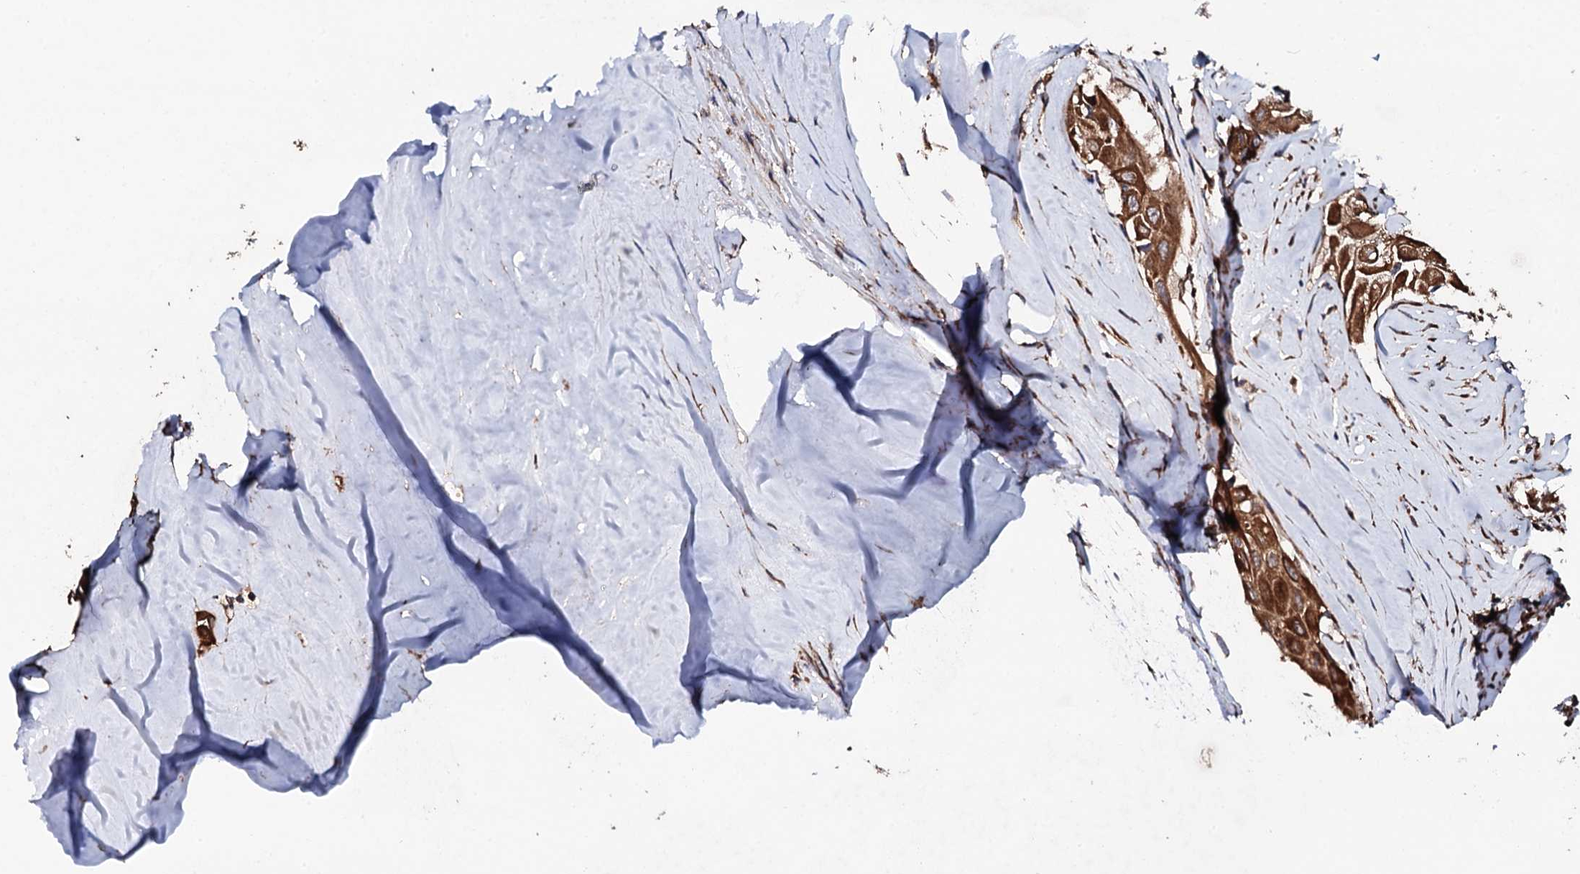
{"staining": {"intensity": "strong", "quantity": ">75%", "location": "cytoplasmic/membranous"}, "tissue": "thyroid cancer", "cell_type": "Tumor cells", "image_type": "cancer", "snomed": [{"axis": "morphology", "description": "Papillary adenocarcinoma, NOS"}, {"axis": "topography", "description": "Thyroid gland"}], "caption": "Immunohistochemical staining of human thyroid cancer (papillary adenocarcinoma) displays strong cytoplasmic/membranous protein staining in approximately >75% of tumor cells.", "gene": "CKAP5", "patient": {"sex": "female", "age": 59}}